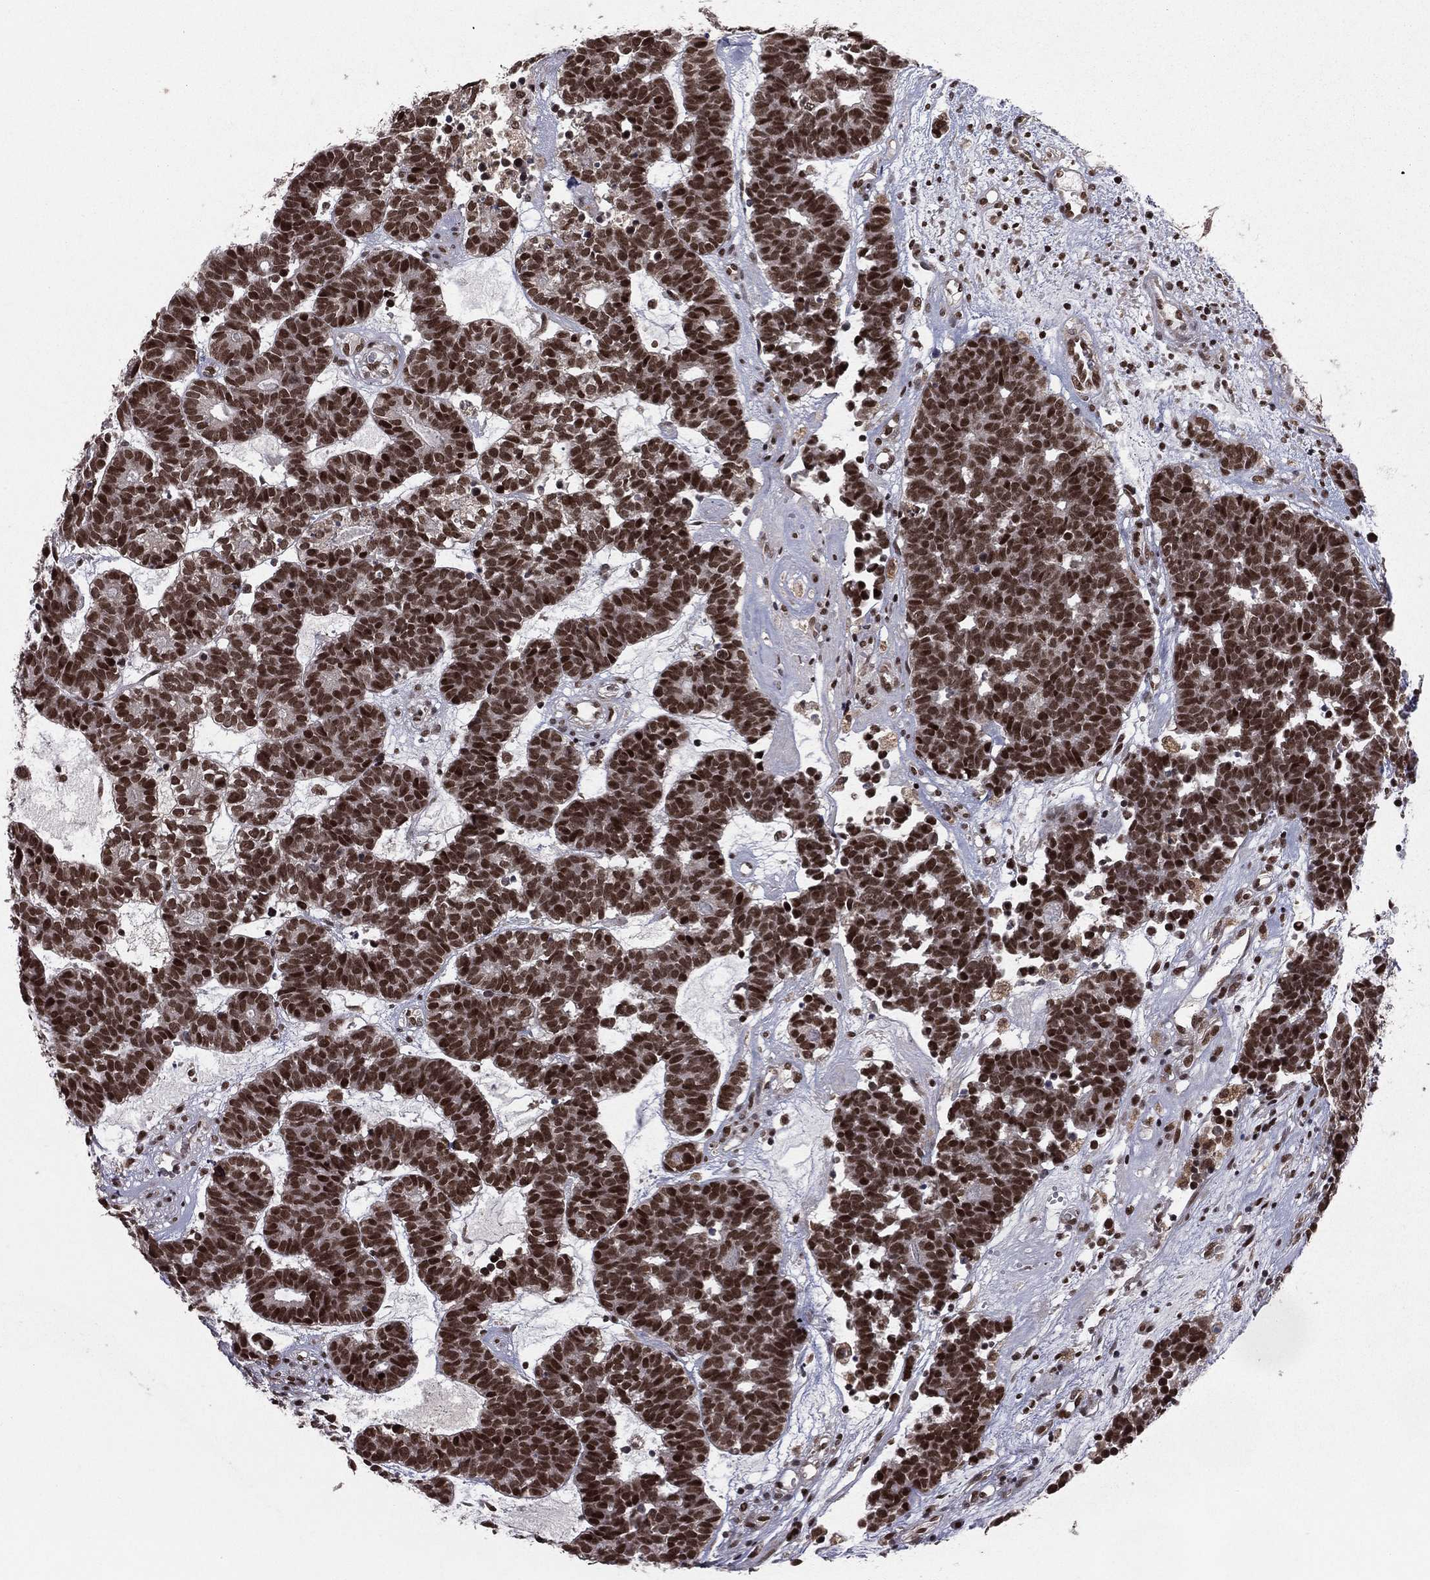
{"staining": {"intensity": "strong", "quantity": ">75%", "location": "nuclear"}, "tissue": "head and neck cancer", "cell_type": "Tumor cells", "image_type": "cancer", "snomed": [{"axis": "morphology", "description": "Adenocarcinoma, NOS"}, {"axis": "topography", "description": "Head-Neck"}], "caption": "IHC image of head and neck cancer (adenocarcinoma) stained for a protein (brown), which shows high levels of strong nuclear positivity in approximately >75% of tumor cells.", "gene": "NFYB", "patient": {"sex": "female", "age": 81}}